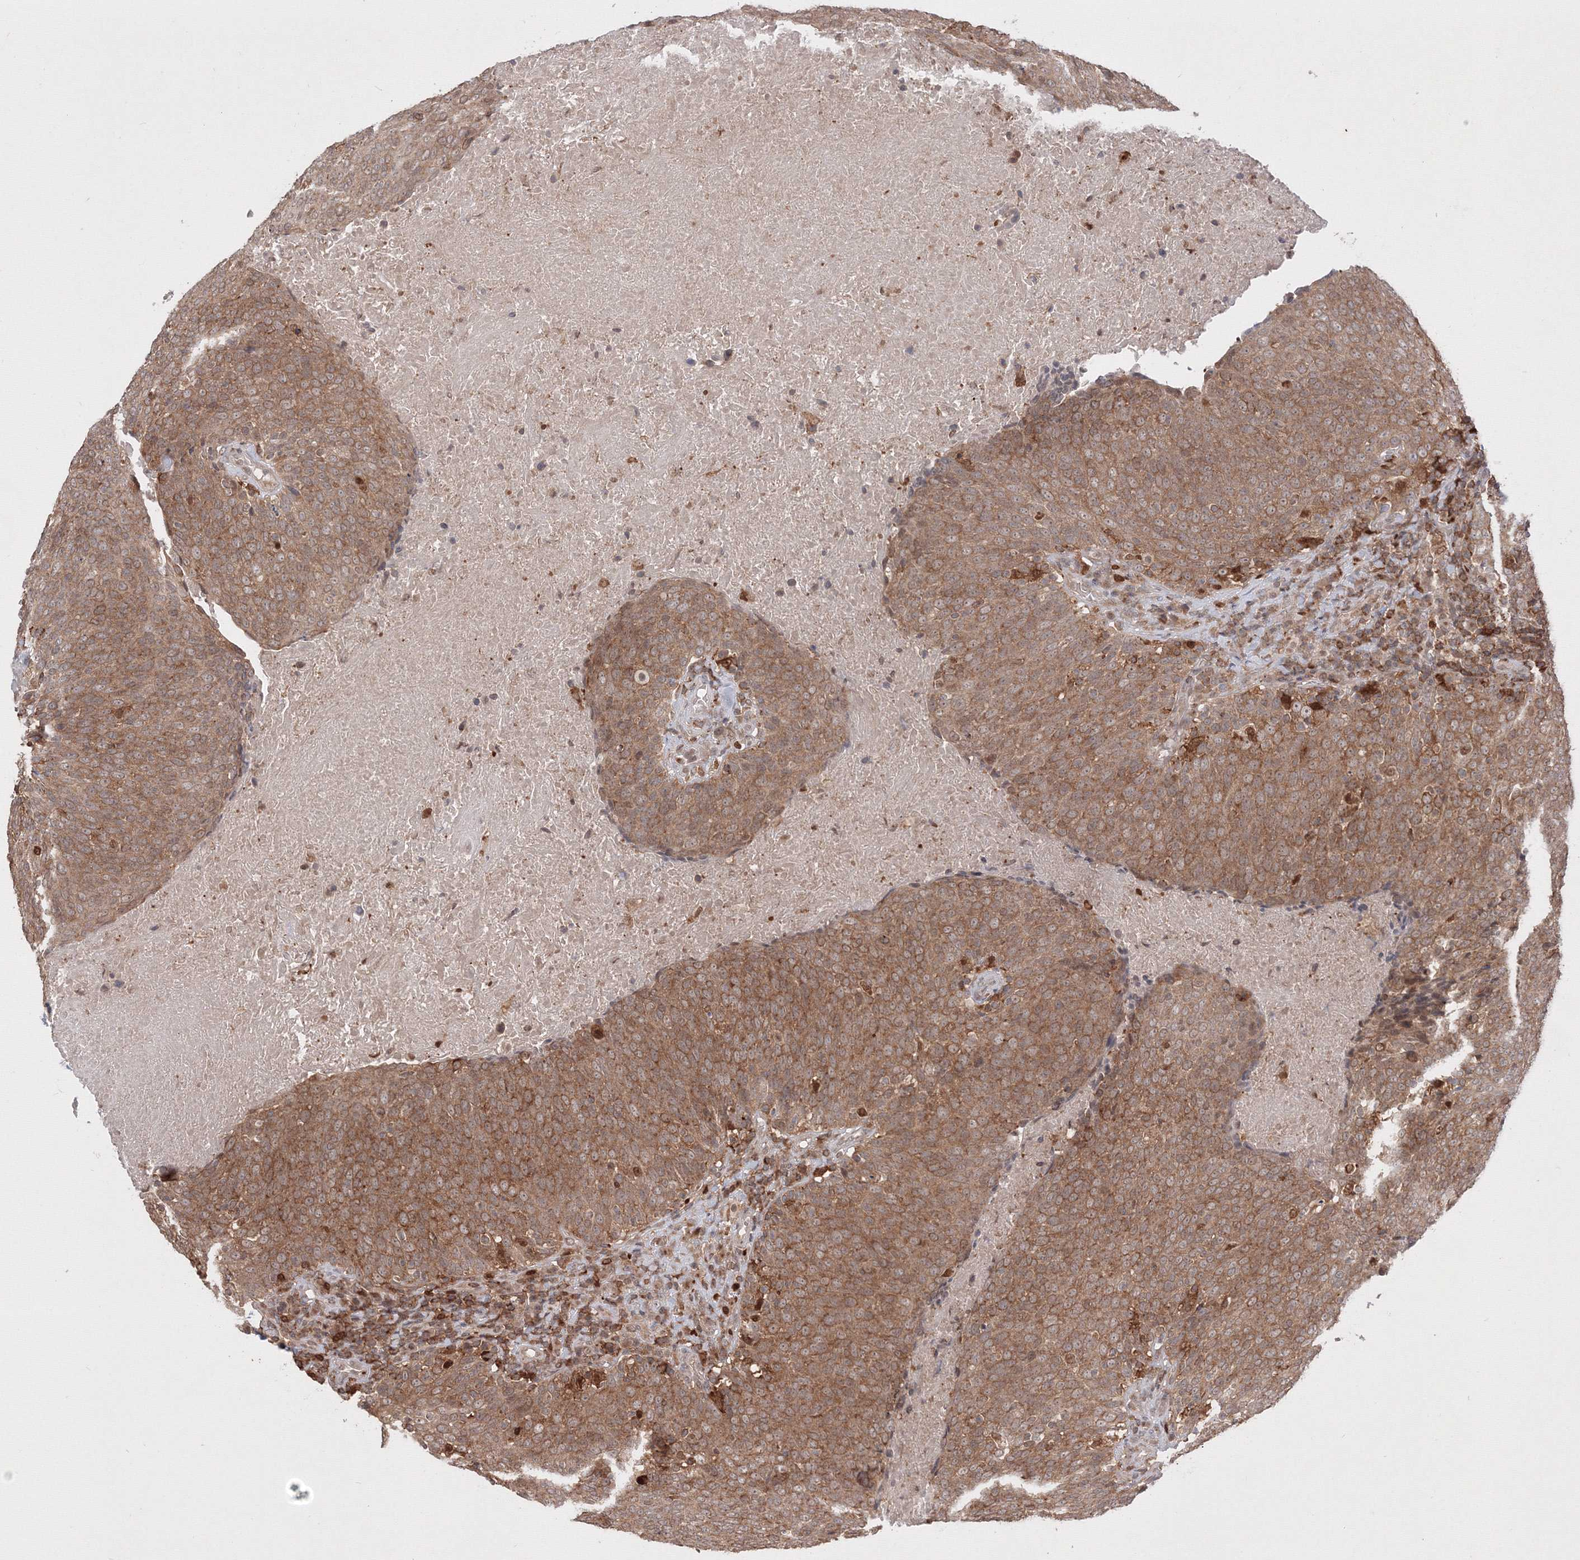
{"staining": {"intensity": "moderate", "quantity": ">75%", "location": "cytoplasmic/membranous"}, "tissue": "head and neck cancer", "cell_type": "Tumor cells", "image_type": "cancer", "snomed": [{"axis": "morphology", "description": "Squamous cell carcinoma, NOS"}, {"axis": "morphology", "description": "Squamous cell carcinoma, metastatic, NOS"}, {"axis": "topography", "description": "Lymph node"}, {"axis": "topography", "description": "Head-Neck"}], "caption": "Squamous cell carcinoma (head and neck) was stained to show a protein in brown. There is medium levels of moderate cytoplasmic/membranous positivity in approximately >75% of tumor cells. (DAB IHC, brown staining for protein, blue staining for nuclei).", "gene": "TMEM50B", "patient": {"sex": "male", "age": 62}}